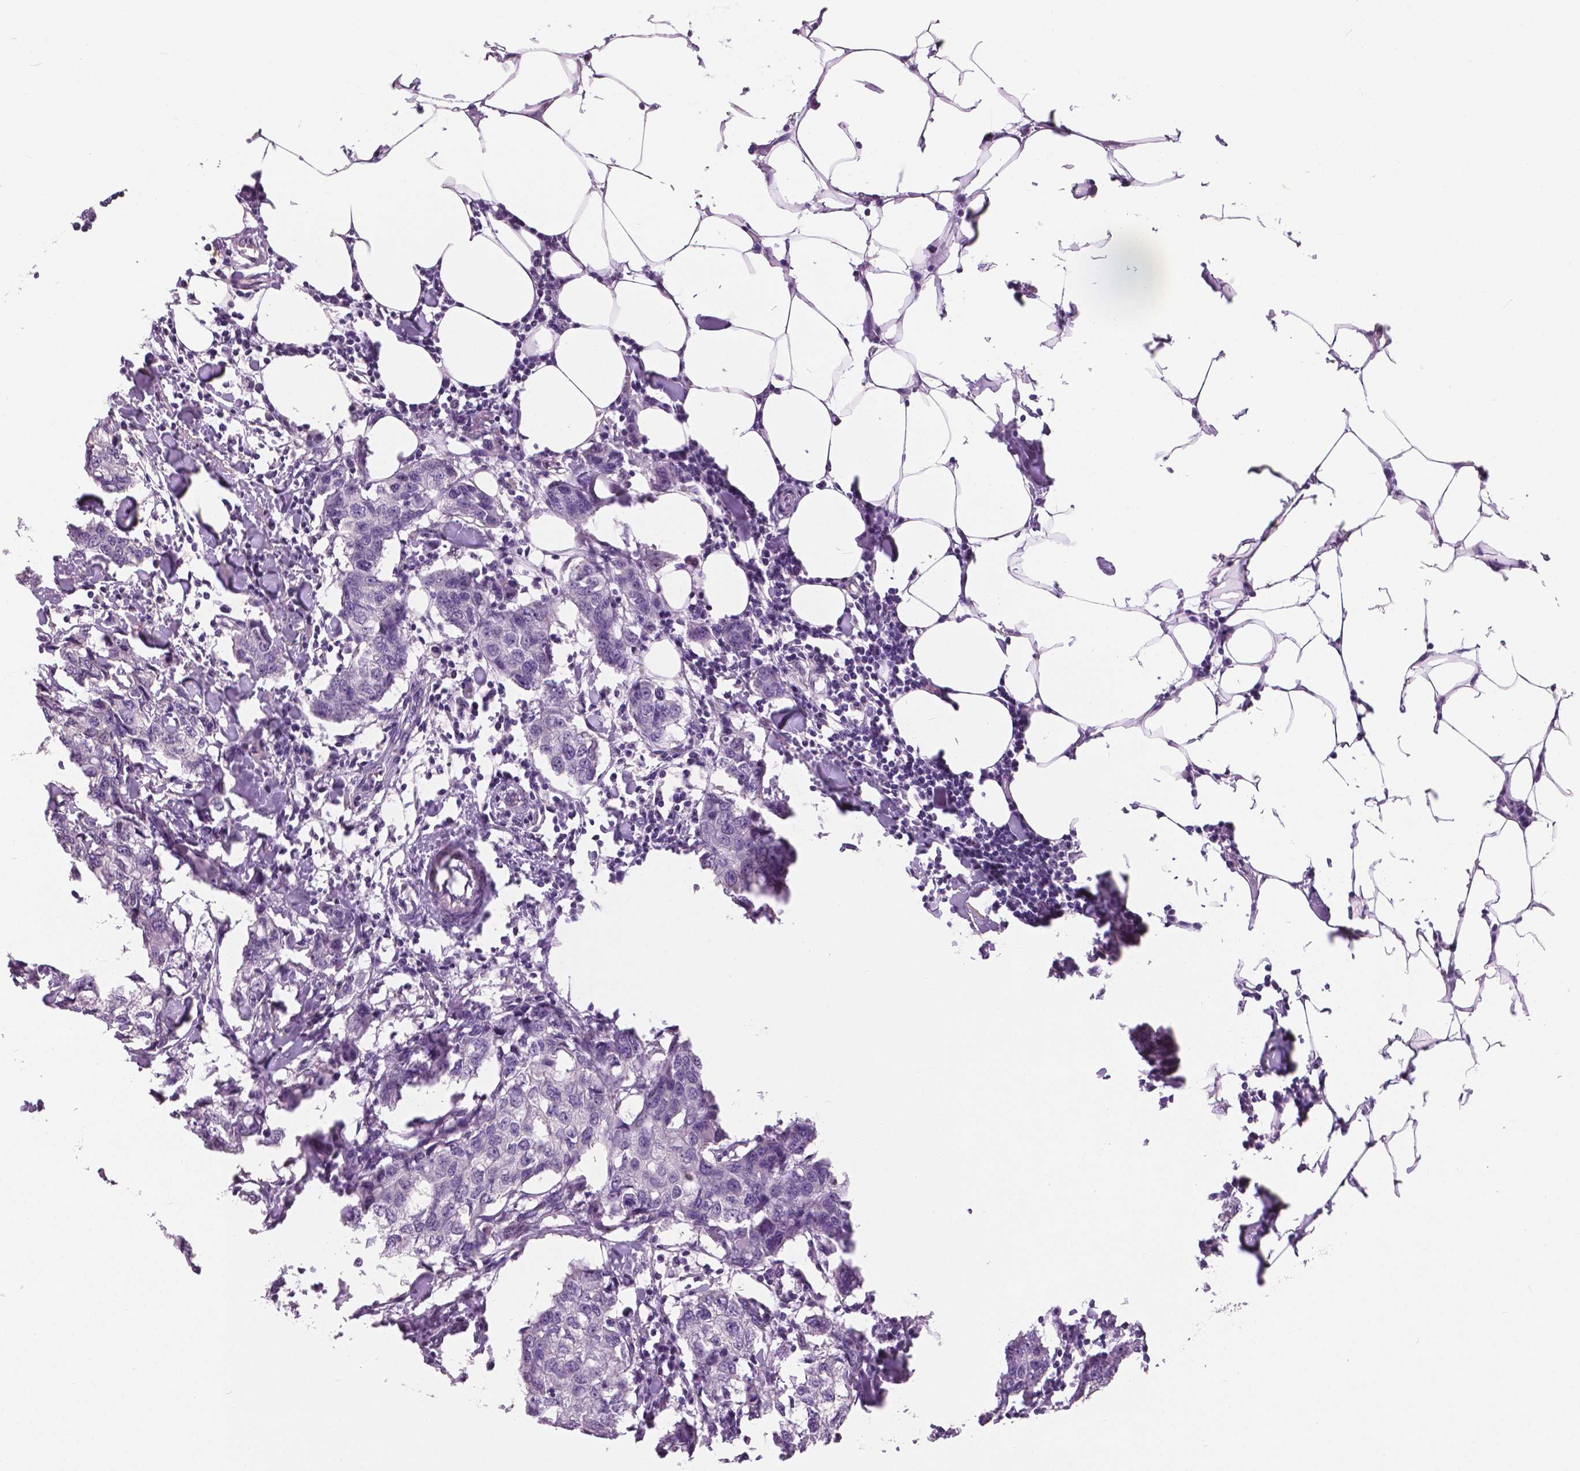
{"staining": {"intensity": "negative", "quantity": "none", "location": "none"}, "tissue": "breast cancer", "cell_type": "Tumor cells", "image_type": "cancer", "snomed": [{"axis": "morphology", "description": "Duct carcinoma"}, {"axis": "topography", "description": "Breast"}], "caption": "Immunohistochemistry micrograph of neoplastic tissue: breast infiltrating ductal carcinoma stained with DAB exhibits no significant protein expression in tumor cells.", "gene": "GRIN2A", "patient": {"sex": "female", "age": 27}}